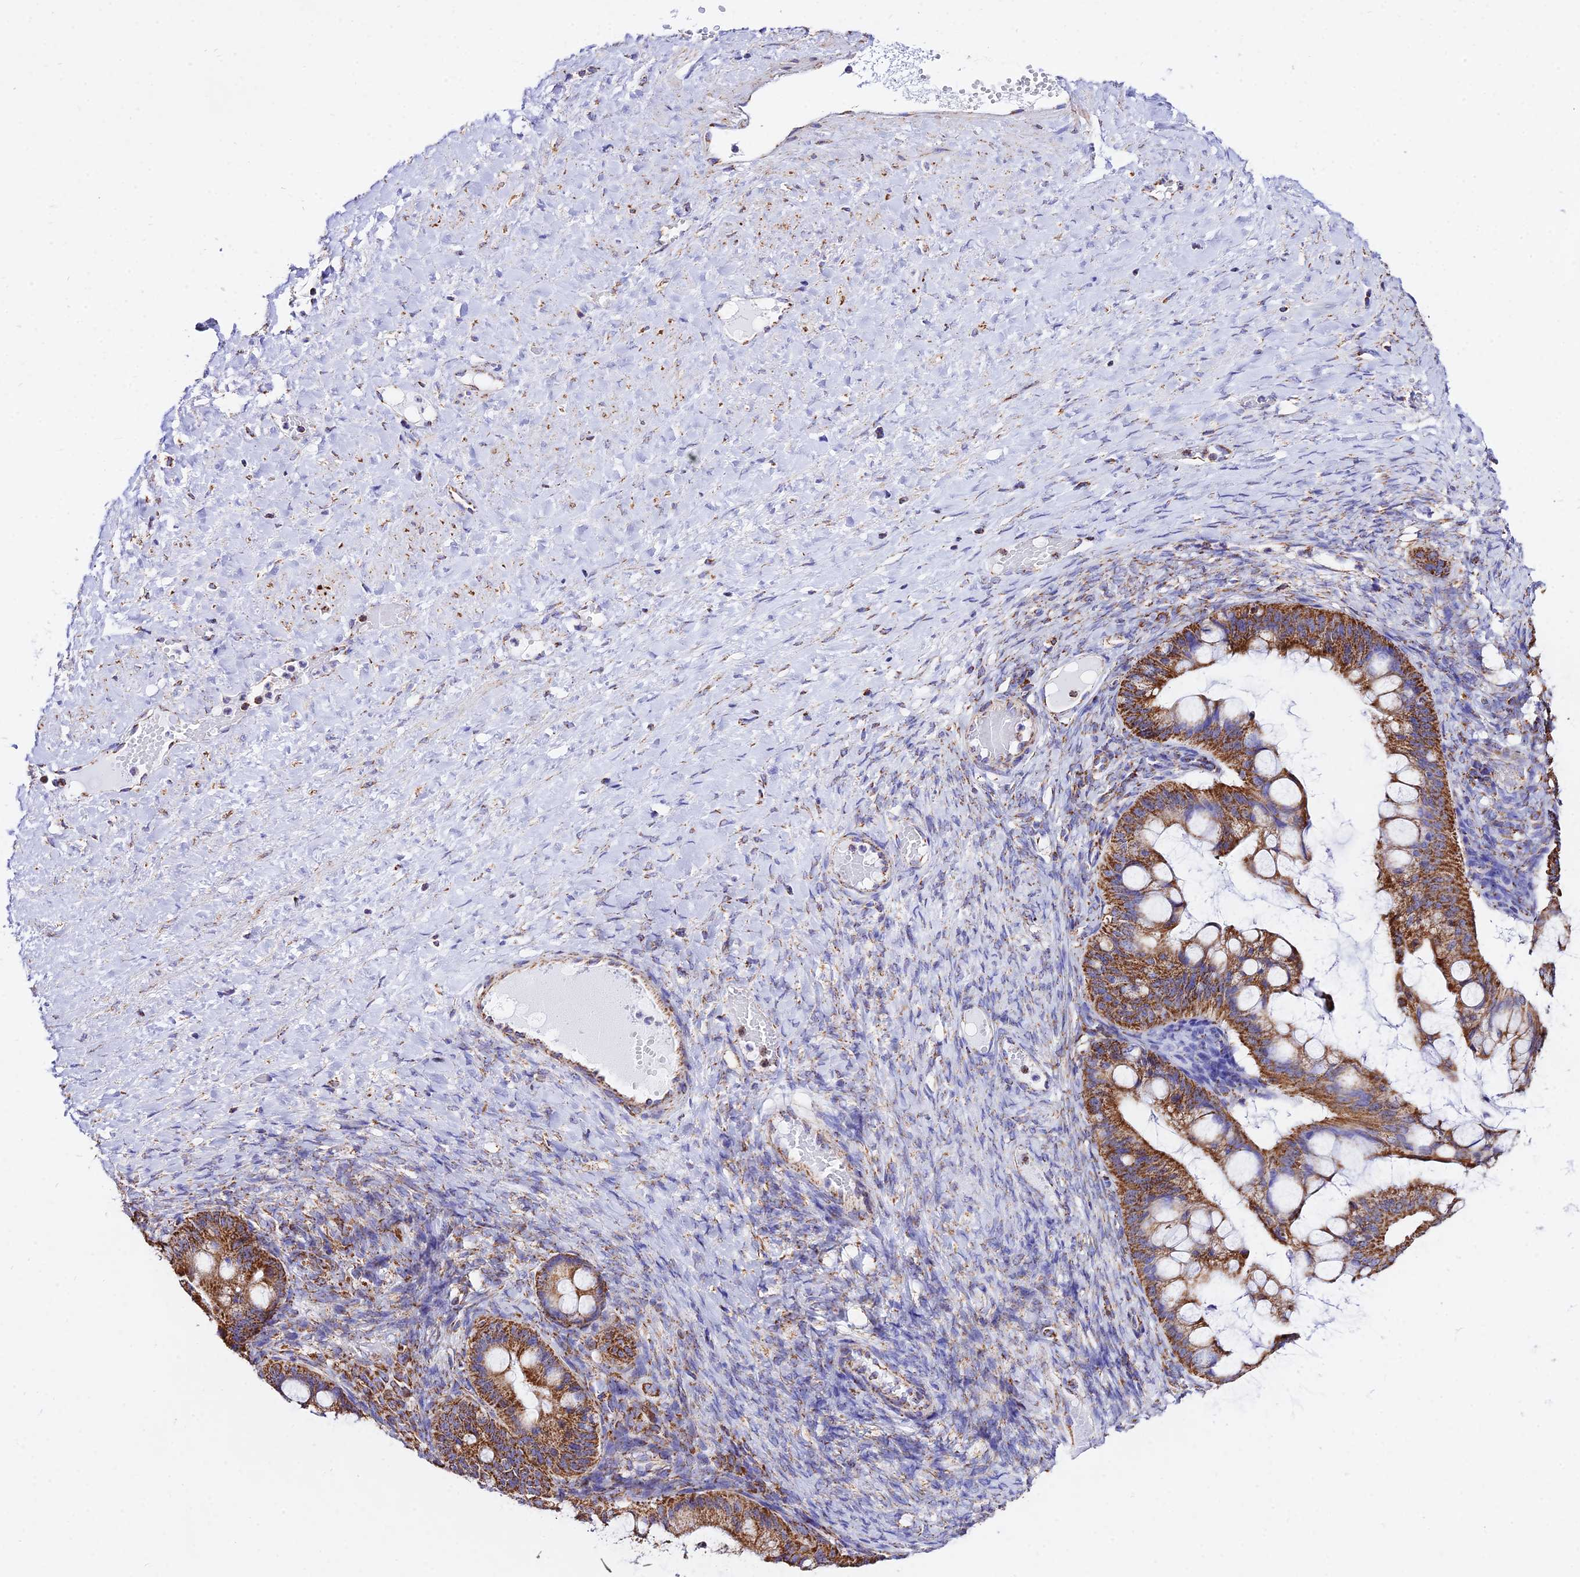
{"staining": {"intensity": "moderate", "quantity": ">75%", "location": "cytoplasmic/membranous"}, "tissue": "ovarian cancer", "cell_type": "Tumor cells", "image_type": "cancer", "snomed": [{"axis": "morphology", "description": "Cystadenocarcinoma, mucinous, NOS"}, {"axis": "topography", "description": "Ovary"}], "caption": "Ovarian cancer stained with immunohistochemistry (IHC) displays moderate cytoplasmic/membranous expression in about >75% of tumor cells.", "gene": "ATP5PD", "patient": {"sex": "female", "age": 73}}